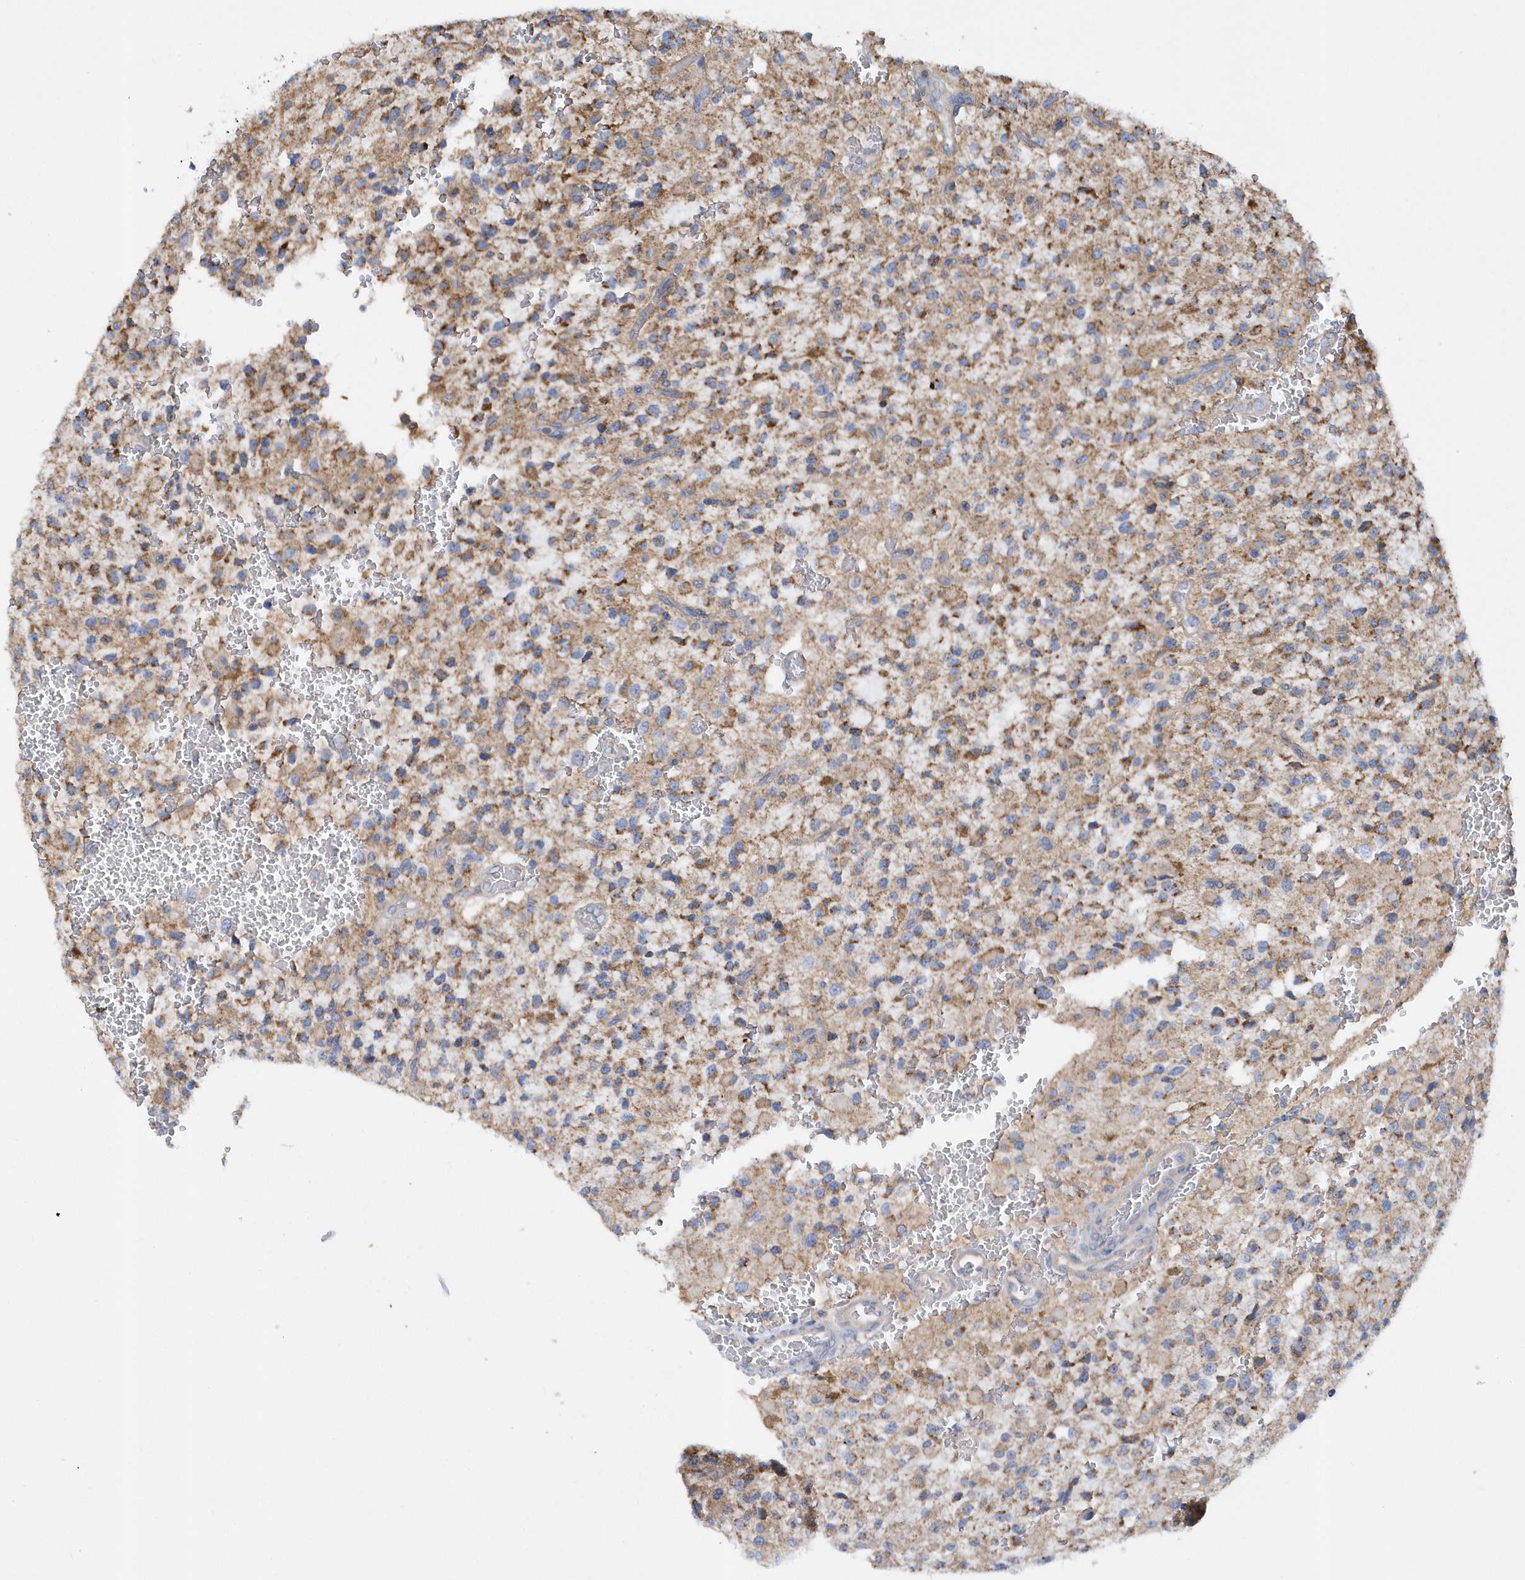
{"staining": {"intensity": "moderate", "quantity": "<25%", "location": "cytoplasmic/membranous"}, "tissue": "glioma", "cell_type": "Tumor cells", "image_type": "cancer", "snomed": [{"axis": "morphology", "description": "Glioma, malignant, High grade"}, {"axis": "topography", "description": "Brain"}], "caption": "Immunohistochemical staining of malignant glioma (high-grade) reveals low levels of moderate cytoplasmic/membranous protein staining in approximately <25% of tumor cells. (DAB IHC with brightfield microscopy, high magnification).", "gene": "TRAIP", "patient": {"sex": "male", "age": 34}}